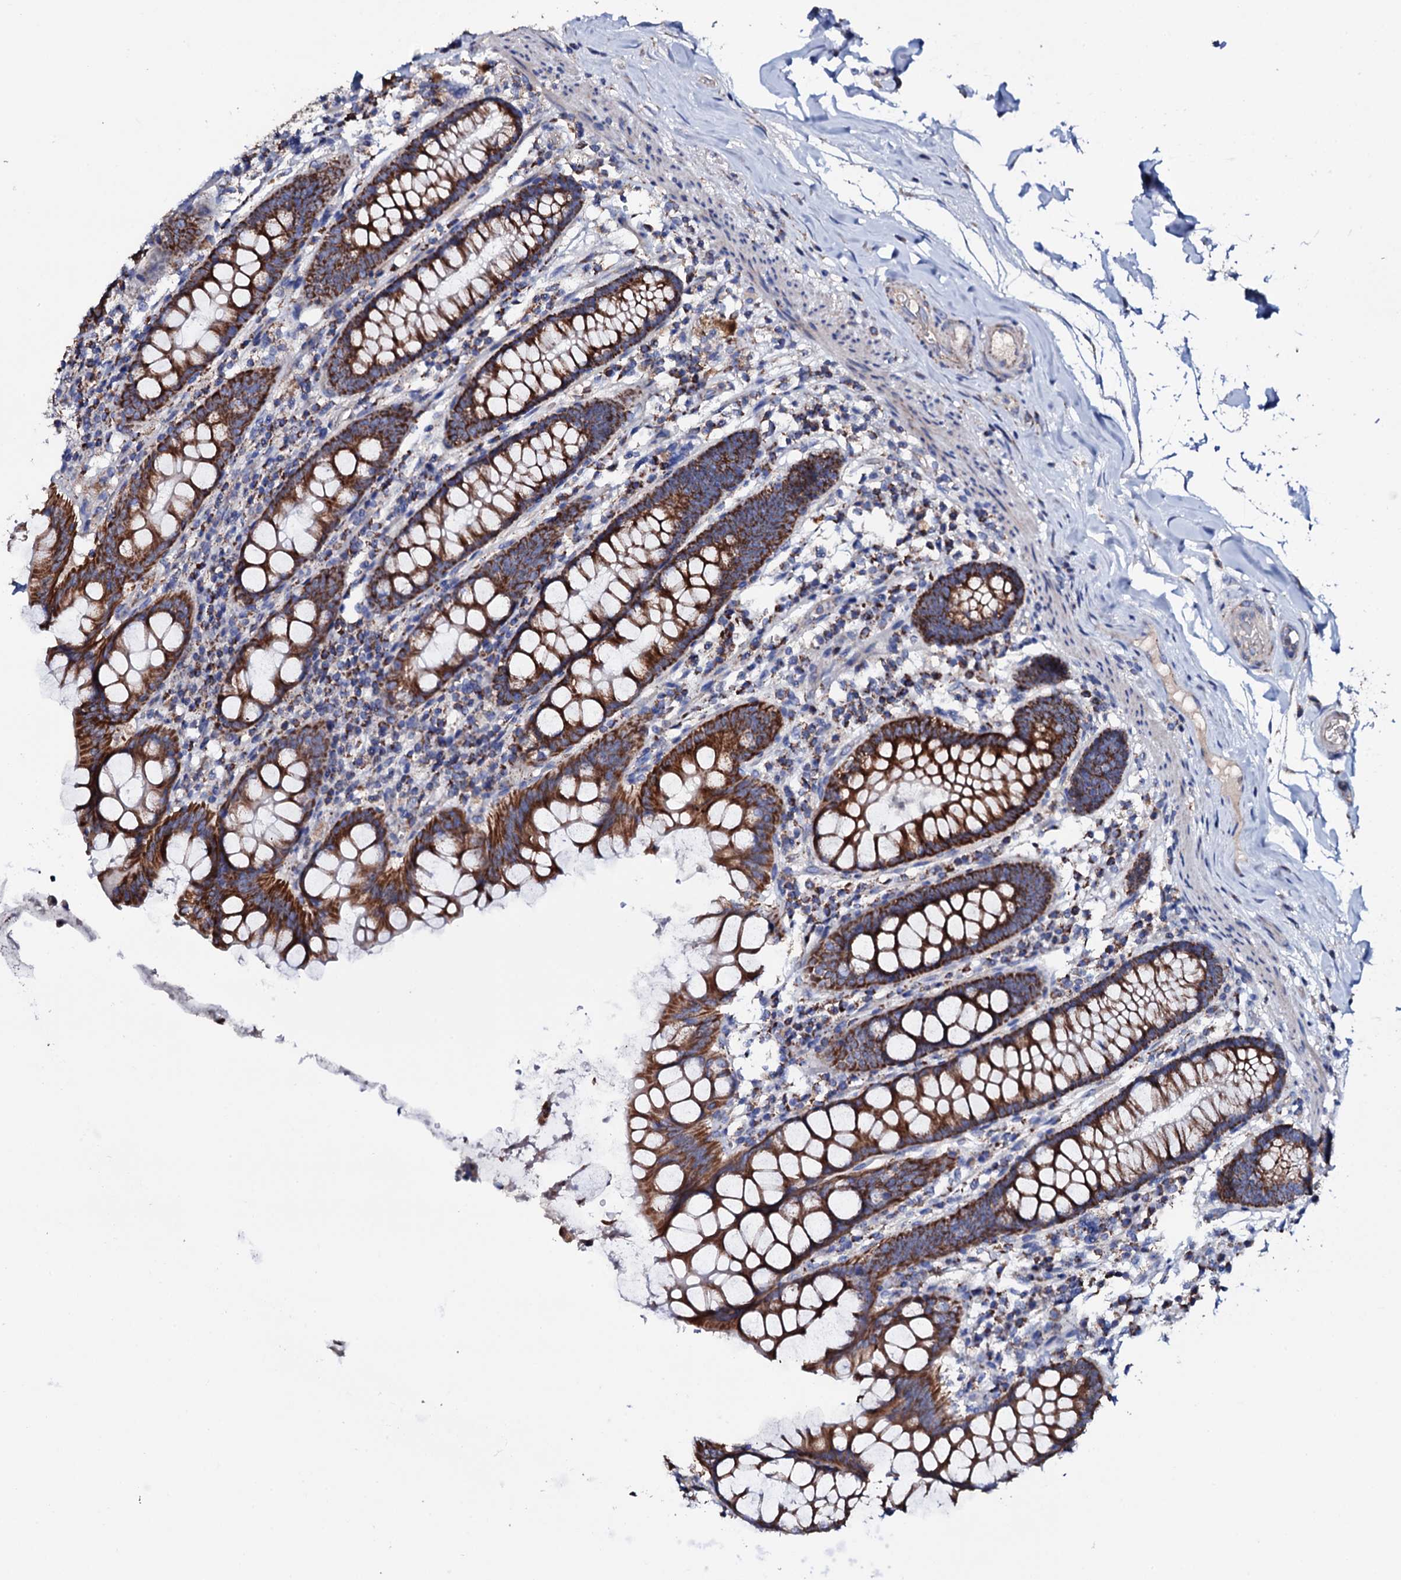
{"staining": {"intensity": "weak", "quantity": "<25%", "location": "cytoplasmic/membranous"}, "tissue": "colon", "cell_type": "Endothelial cells", "image_type": "normal", "snomed": [{"axis": "morphology", "description": "Normal tissue, NOS"}, {"axis": "topography", "description": "Colon"}], "caption": "Immunohistochemistry (IHC) histopathology image of benign colon: colon stained with DAB (3,3'-diaminobenzidine) demonstrates no significant protein expression in endothelial cells. The staining was performed using DAB to visualize the protein expression in brown, while the nuclei were stained in blue with hematoxylin (Magnification: 20x).", "gene": "TCAF2C", "patient": {"sex": "female", "age": 79}}